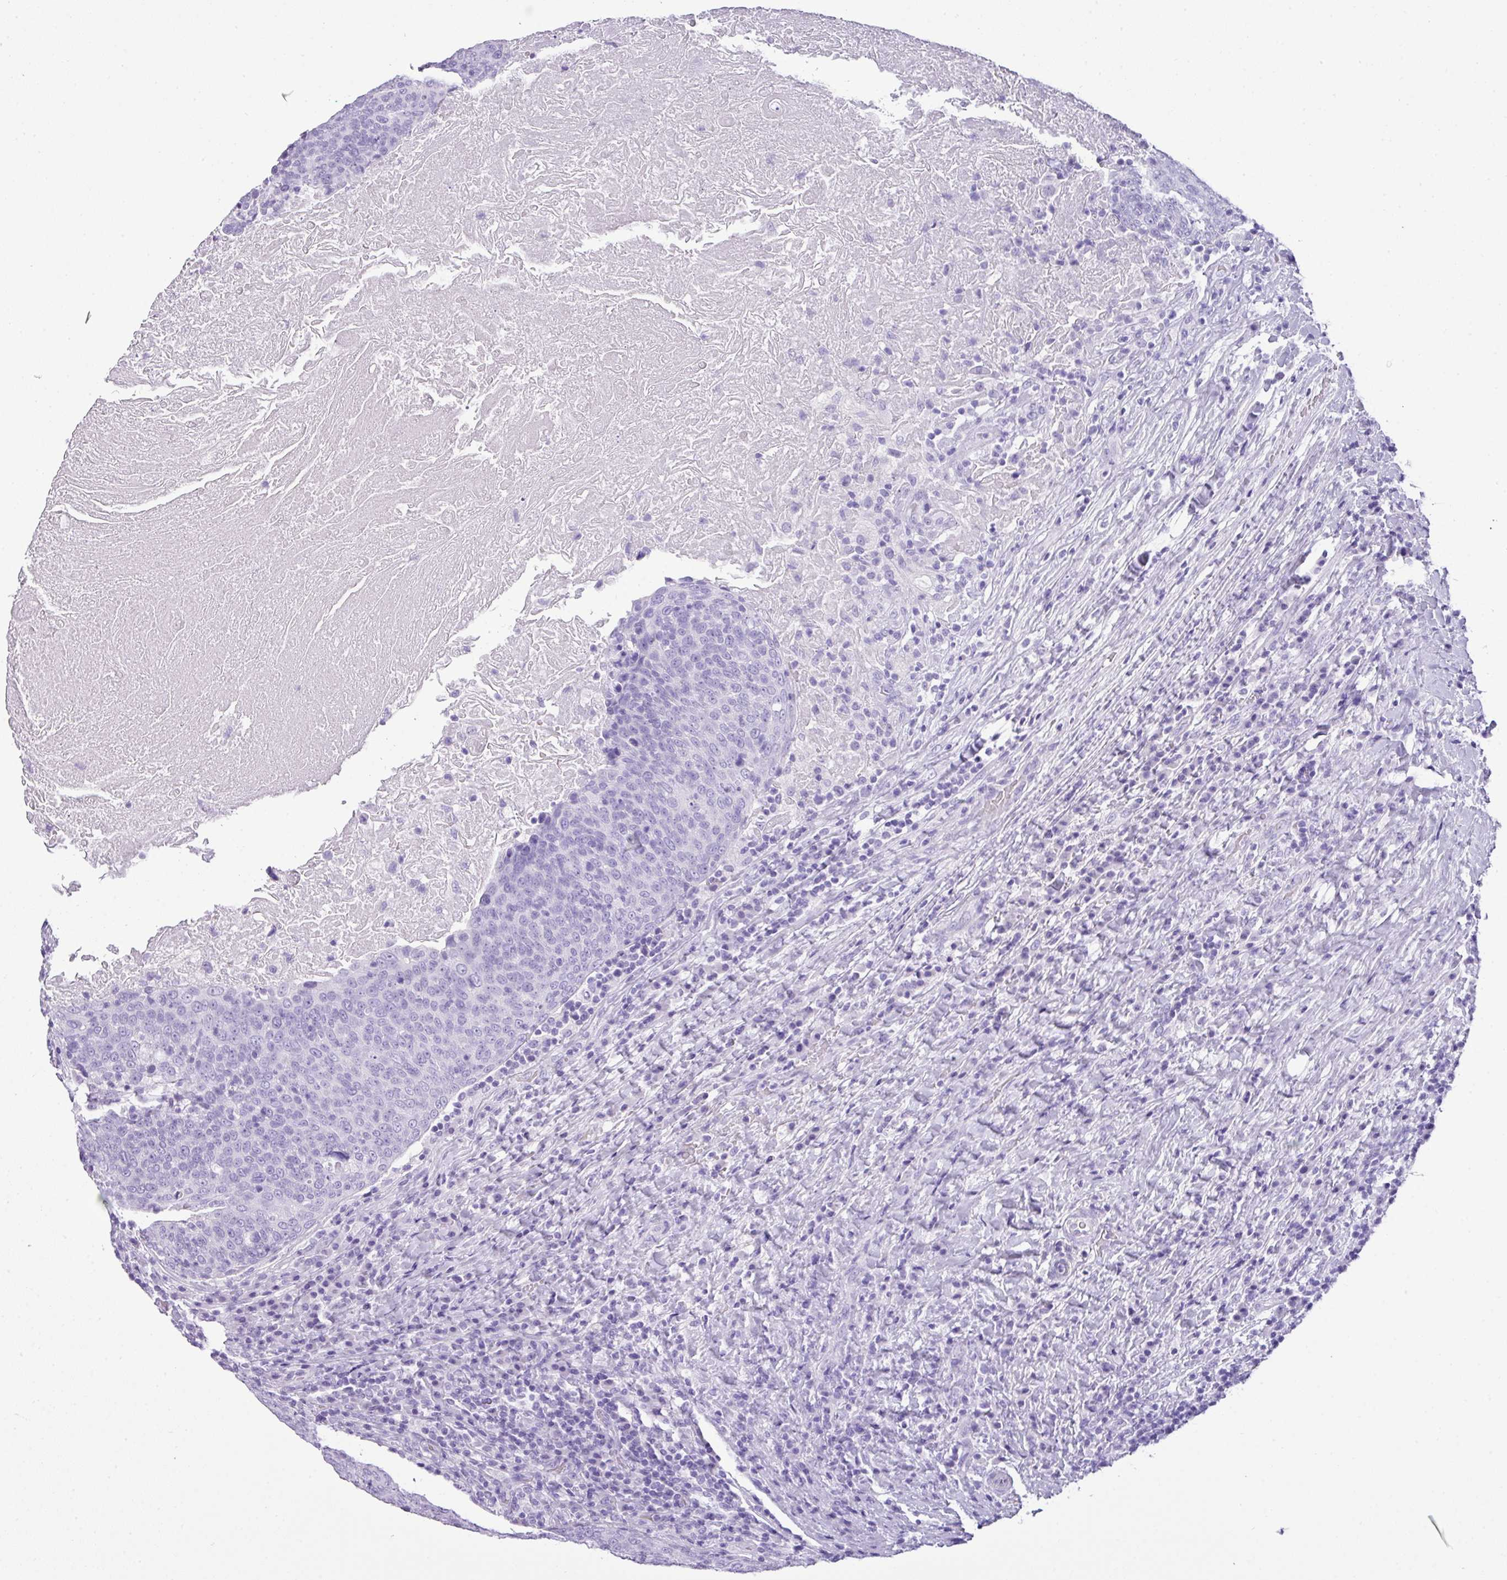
{"staining": {"intensity": "negative", "quantity": "none", "location": "none"}, "tissue": "head and neck cancer", "cell_type": "Tumor cells", "image_type": "cancer", "snomed": [{"axis": "morphology", "description": "Squamous cell carcinoma, NOS"}, {"axis": "morphology", "description": "Squamous cell carcinoma, metastatic, NOS"}, {"axis": "topography", "description": "Lymph node"}, {"axis": "topography", "description": "Head-Neck"}], "caption": "A high-resolution histopathology image shows IHC staining of head and neck squamous cell carcinoma, which displays no significant positivity in tumor cells.", "gene": "TNP1", "patient": {"sex": "male", "age": 62}}